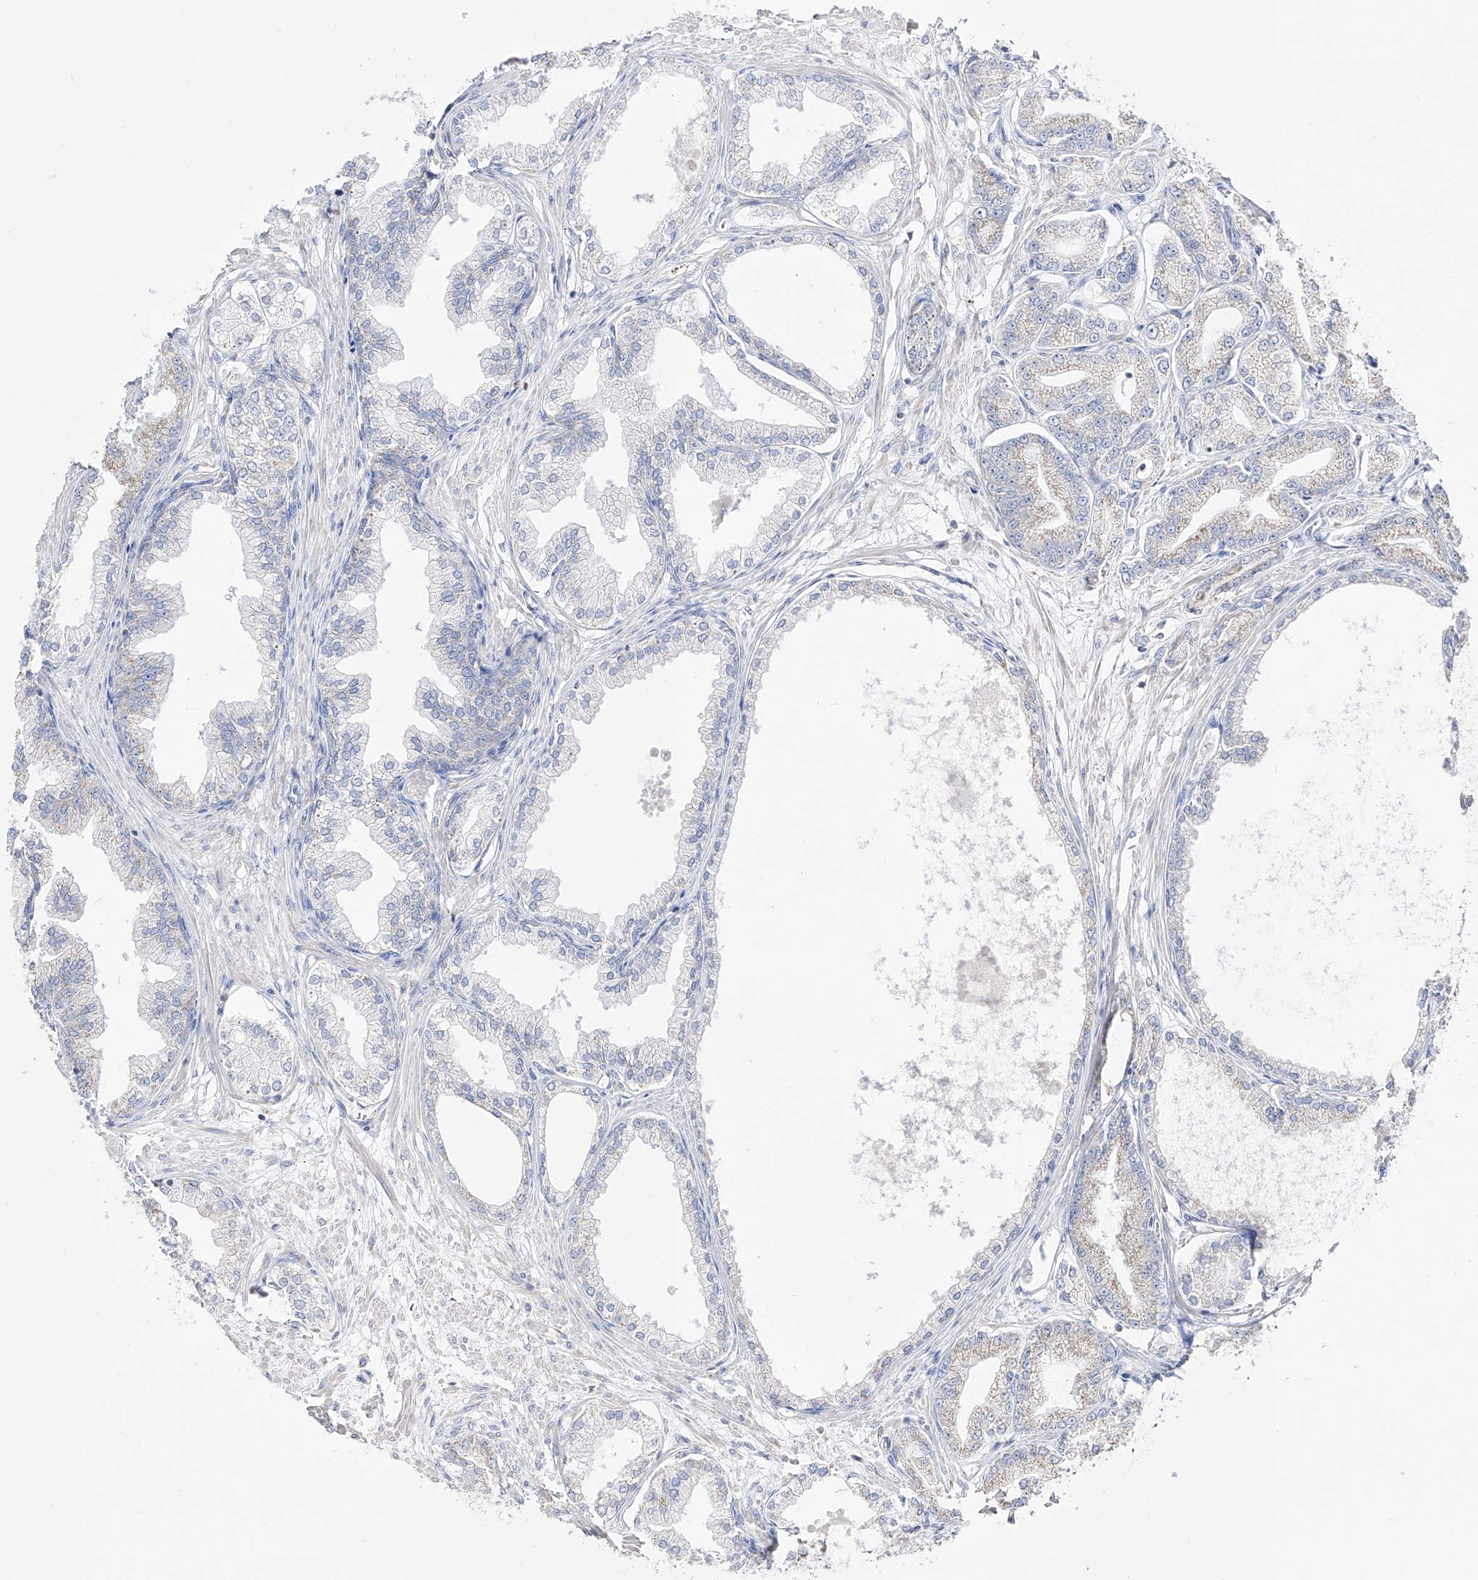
{"staining": {"intensity": "weak", "quantity": "<25%", "location": "cytoplasmic/membranous"}, "tissue": "prostate cancer", "cell_type": "Tumor cells", "image_type": "cancer", "snomed": [{"axis": "morphology", "description": "Adenocarcinoma, Low grade"}, {"axis": "topography", "description": "Prostate"}], "caption": "Photomicrograph shows no significant protein positivity in tumor cells of prostate low-grade adenocarcinoma. Brightfield microscopy of immunohistochemistry (IHC) stained with DAB (3,3'-diaminobenzidine) (brown) and hematoxylin (blue), captured at high magnification.", "gene": "RCHY1", "patient": {"sex": "male", "age": 63}}